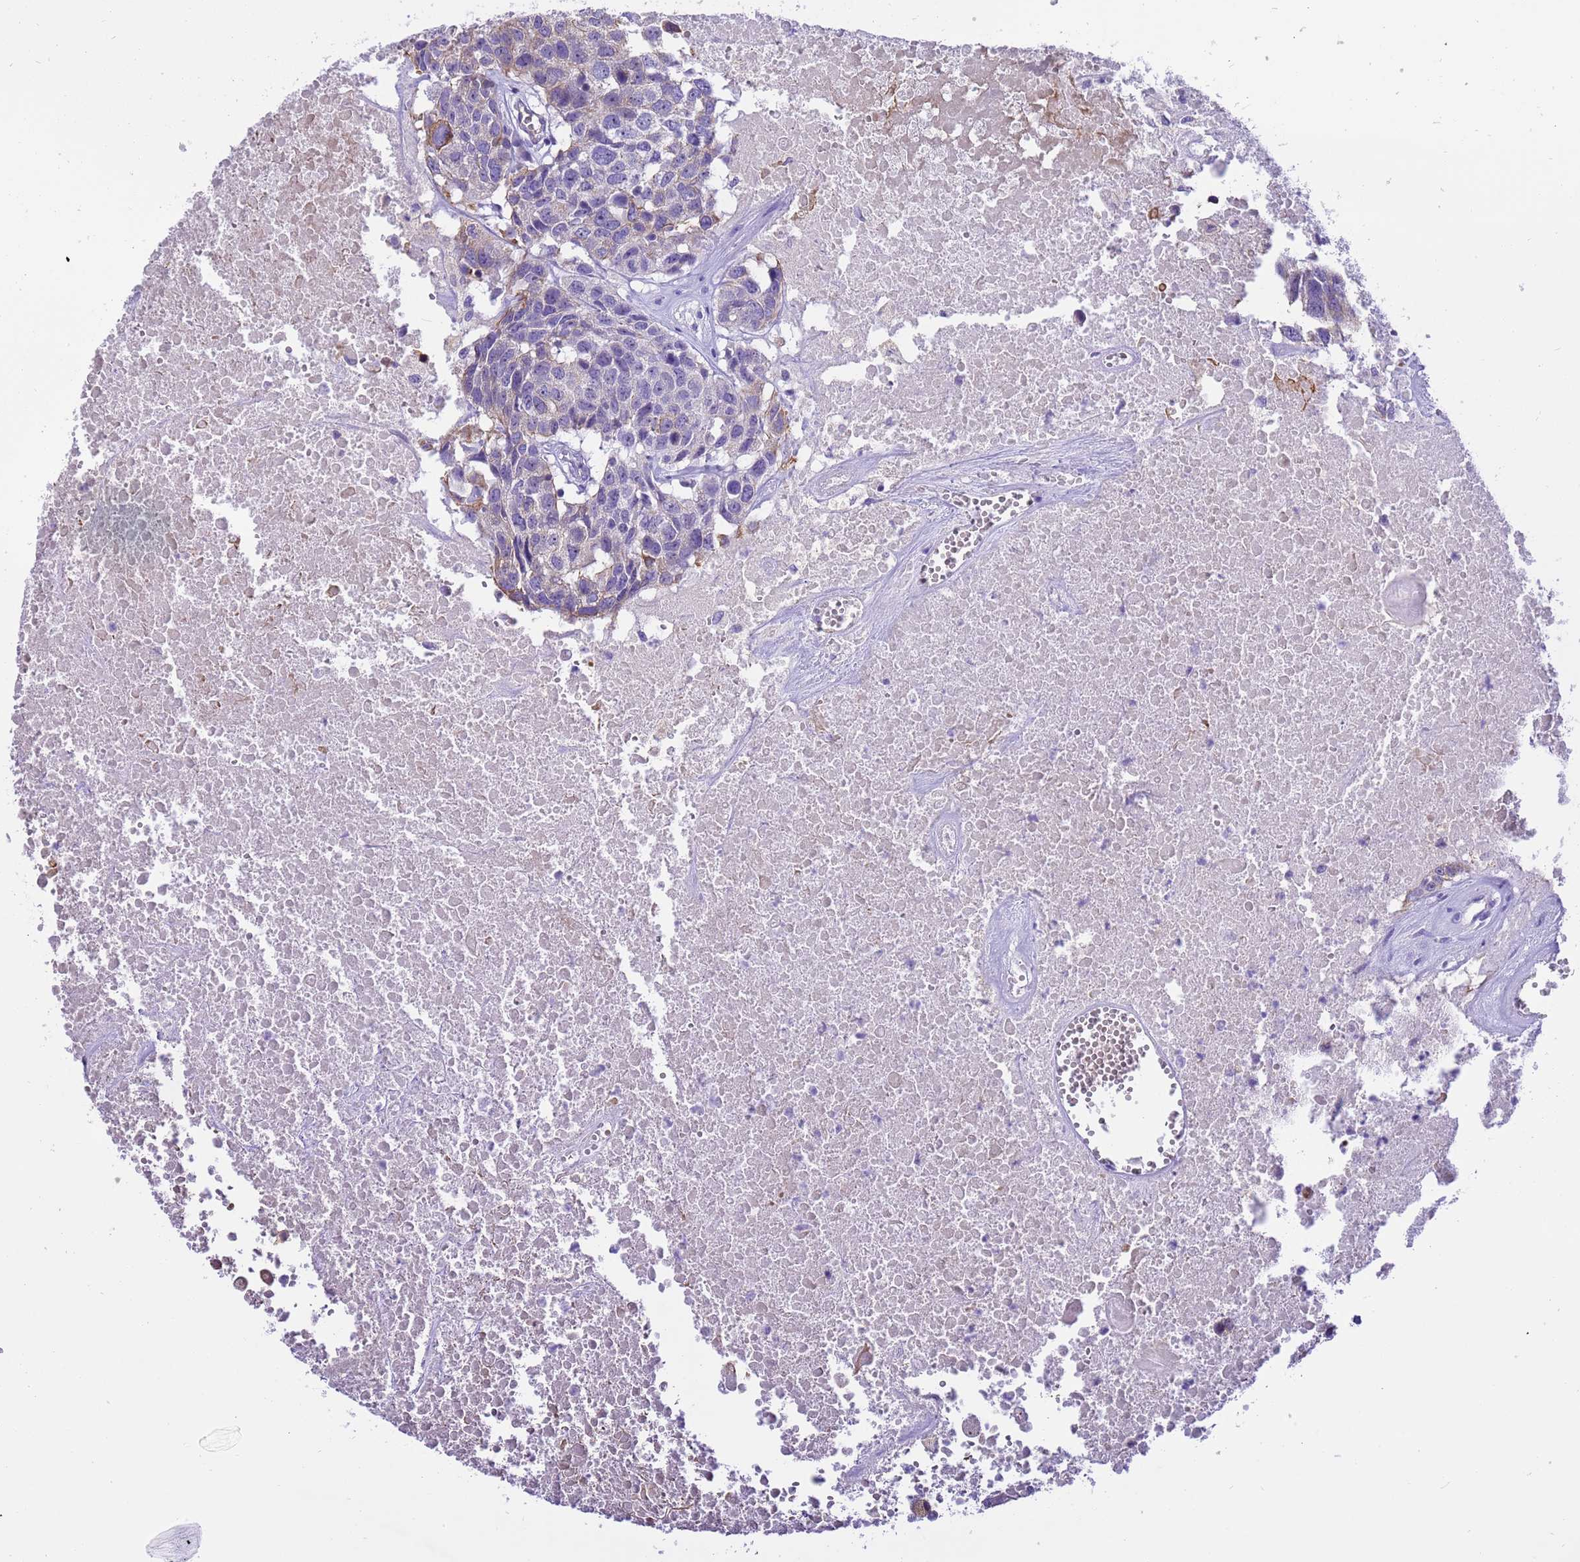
{"staining": {"intensity": "moderate", "quantity": "<25%", "location": "cytoplasmic/membranous"}, "tissue": "head and neck cancer", "cell_type": "Tumor cells", "image_type": "cancer", "snomed": [{"axis": "morphology", "description": "Squamous cell carcinoma, NOS"}, {"axis": "topography", "description": "Head-Neck"}], "caption": "Protein staining by immunohistochemistry (IHC) reveals moderate cytoplasmic/membranous expression in about <25% of tumor cells in squamous cell carcinoma (head and neck).", "gene": "PIEZO2", "patient": {"sex": "male", "age": 66}}